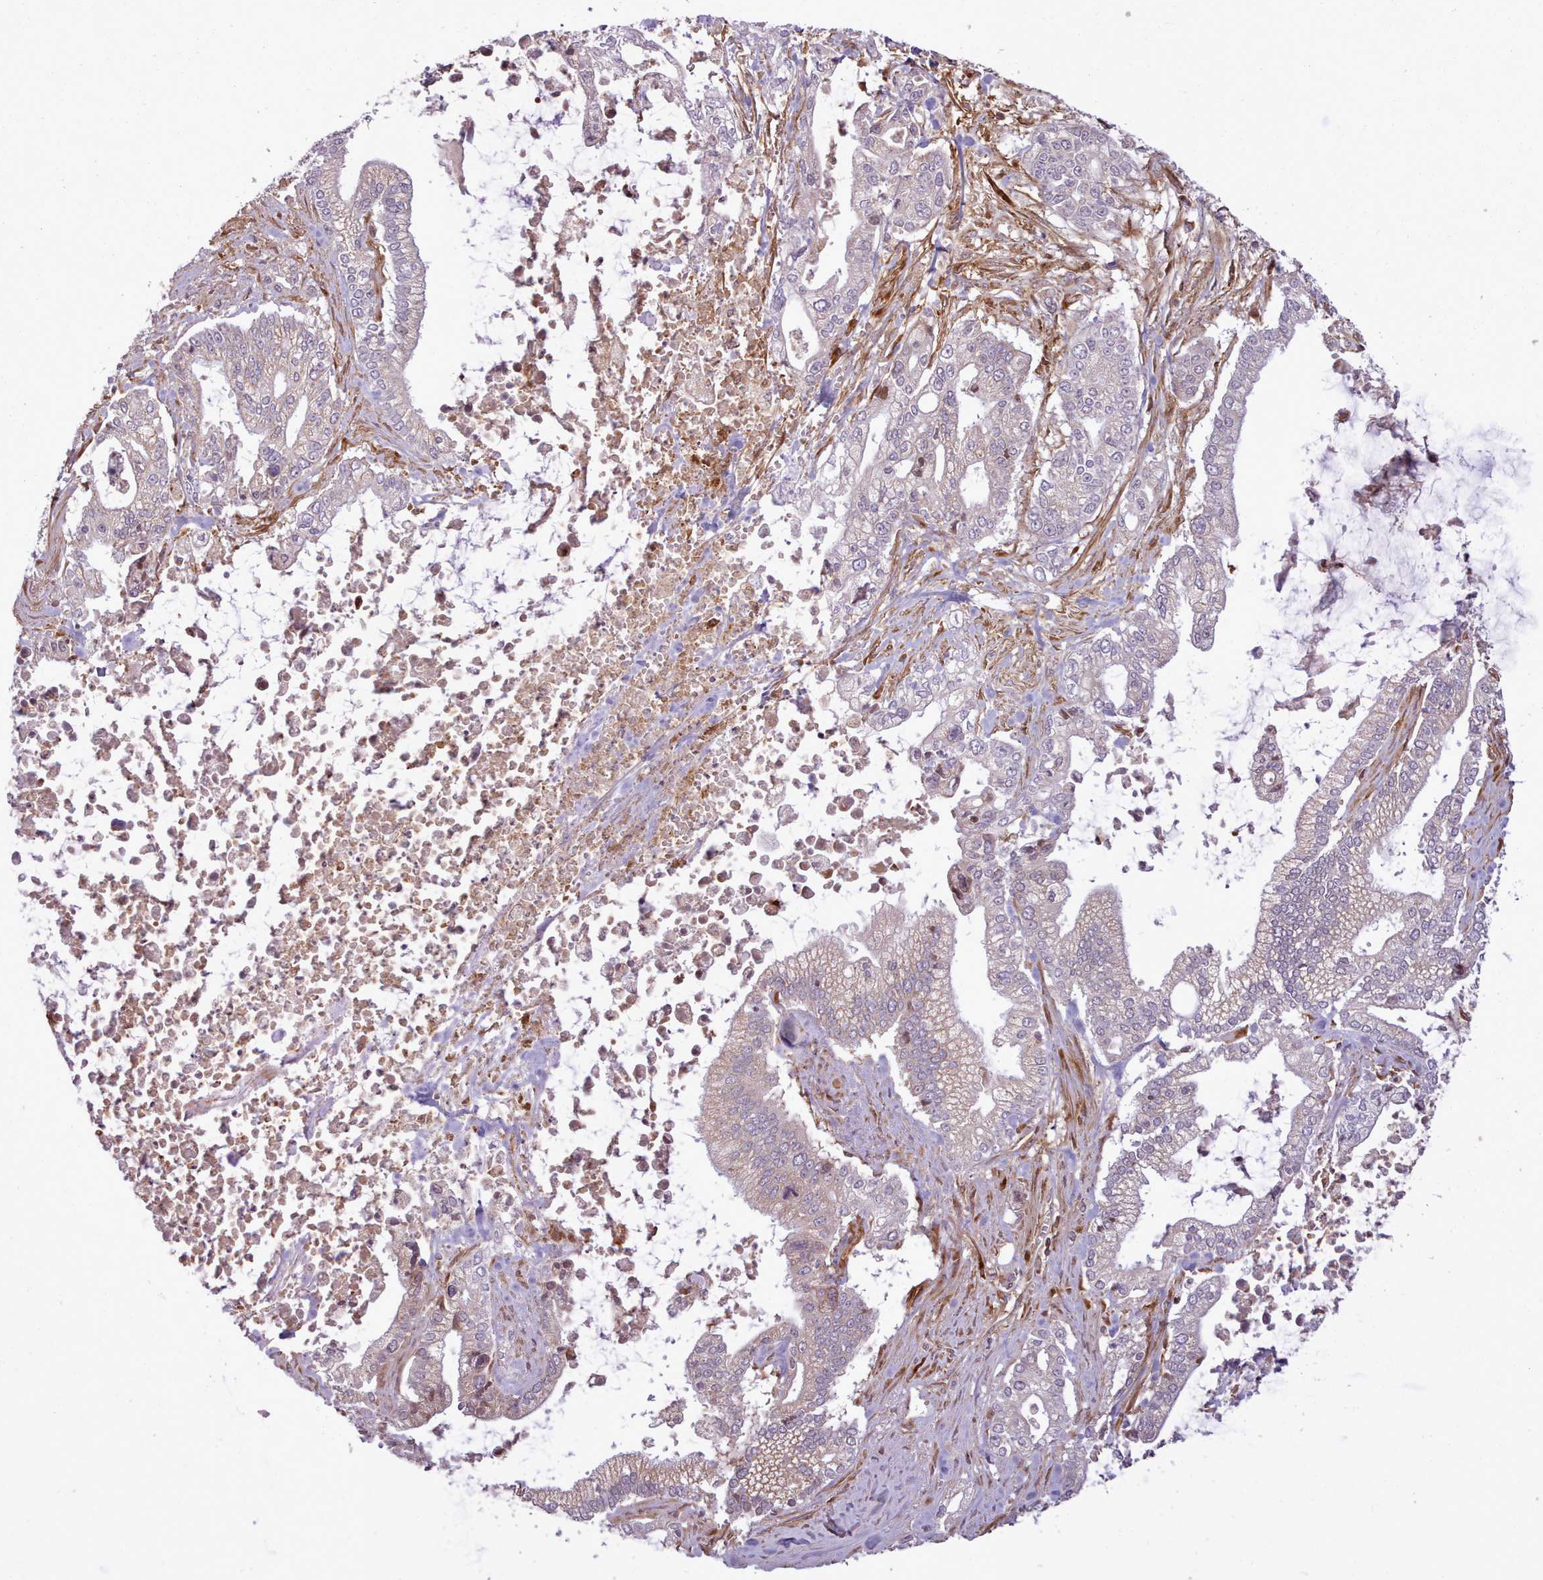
{"staining": {"intensity": "negative", "quantity": "none", "location": "none"}, "tissue": "pancreatic cancer", "cell_type": "Tumor cells", "image_type": "cancer", "snomed": [{"axis": "morphology", "description": "Adenocarcinoma, NOS"}, {"axis": "topography", "description": "Pancreas"}], "caption": "The photomicrograph displays no staining of tumor cells in pancreatic cancer (adenocarcinoma).", "gene": "NLRP7", "patient": {"sex": "male", "age": 69}}